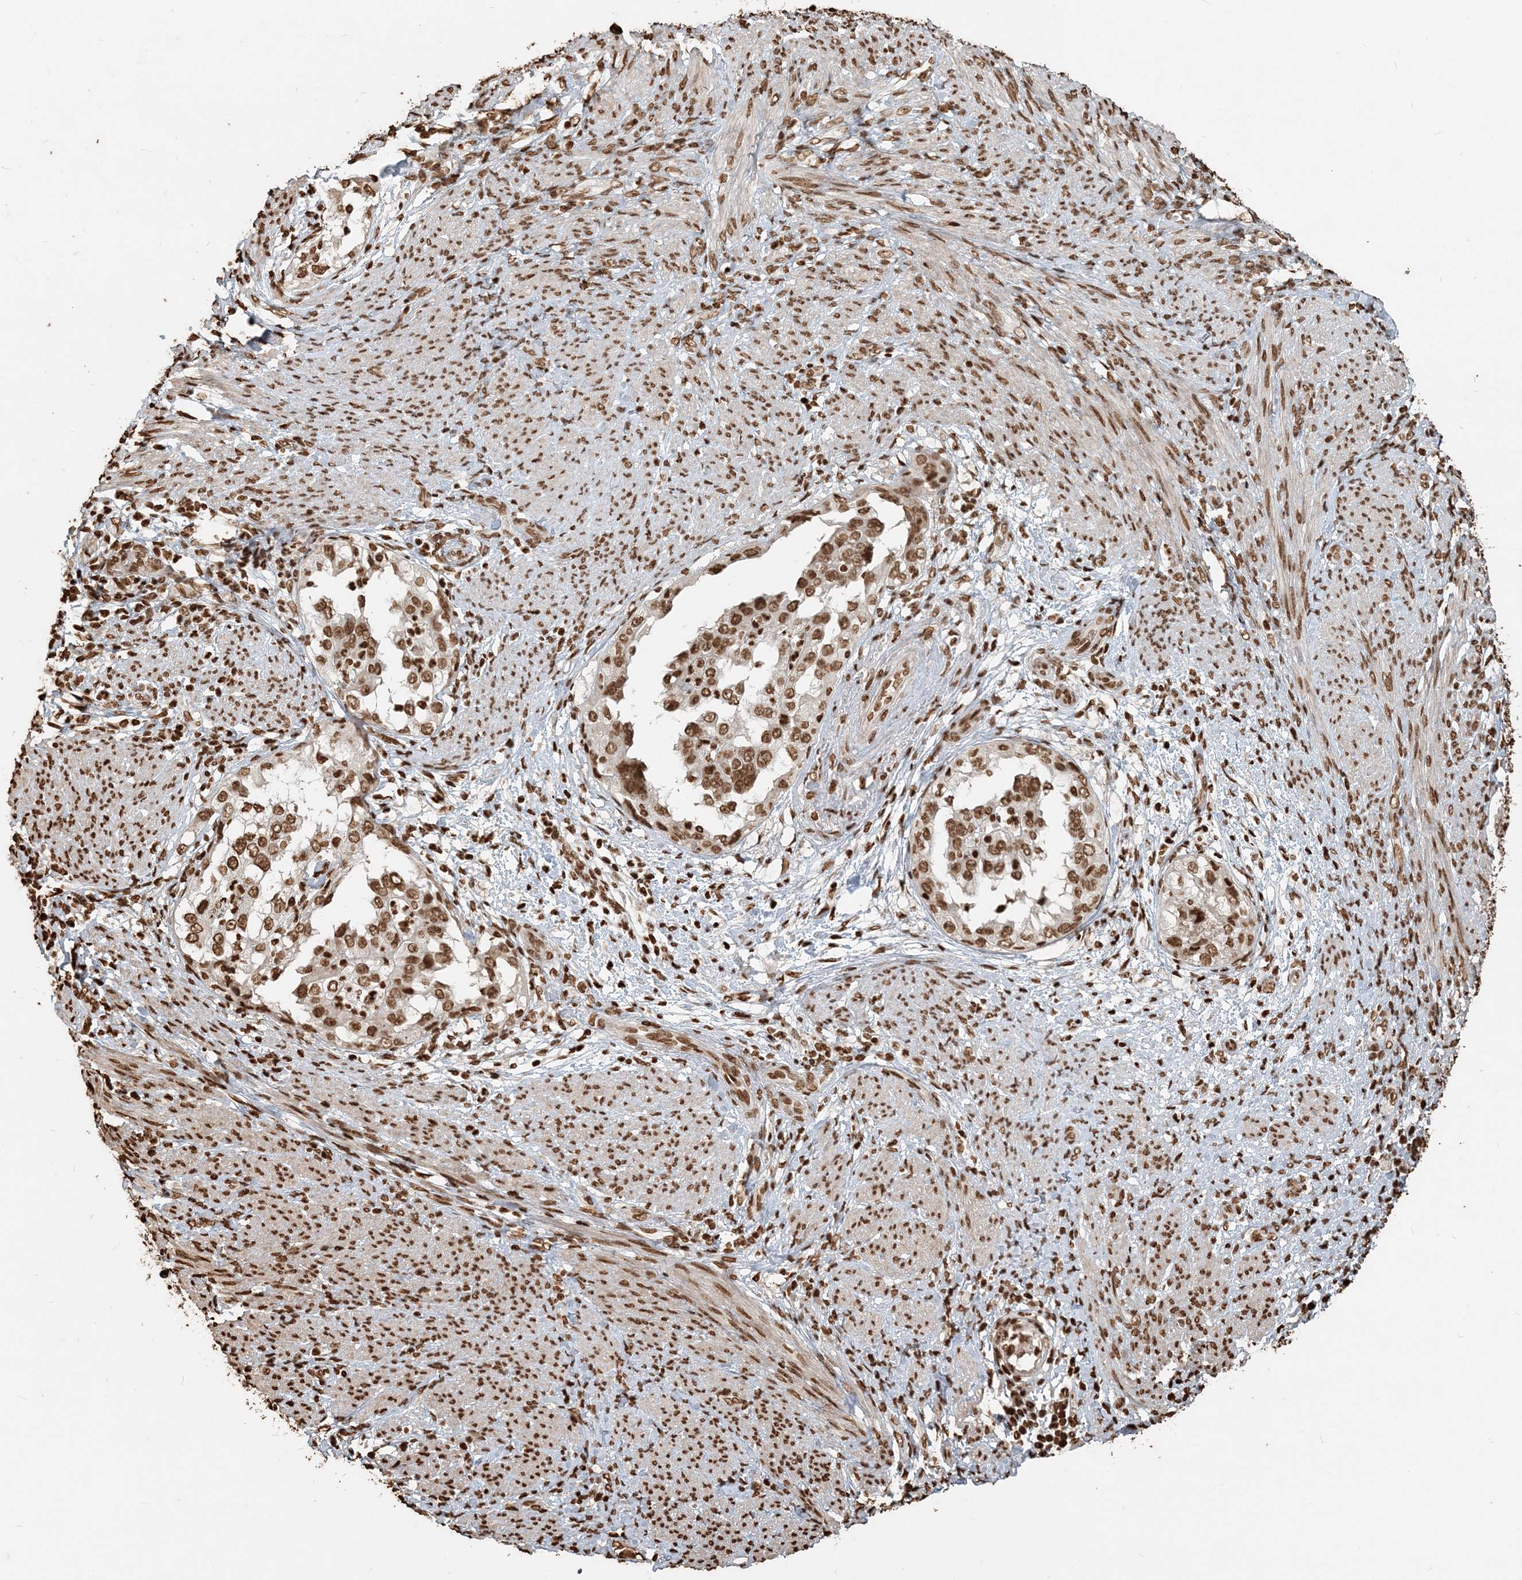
{"staining": {"intensity": "moderate", "quantity": ">75%", "location": "nuclear"}, "tissue": "endometrial cancer", "cell_type": "Tumor cells", "image_type": "cancer", "snomed": [{"axis": "morphology", "description": "Adenocarcinoma, NOS"}, {"axis": "topography", "description": "Endometrium"}], "caption": "Moderate nuclear protein positivity is present in approximately >75% of tumor cells in endometrial adenocarcinoma. (DAB (3,3'-diaminobenzidine) IHC with brightfield microscopy, high magnification).", "gene": "H3-3B", "patient": {"sex": "female", "age": 85}}